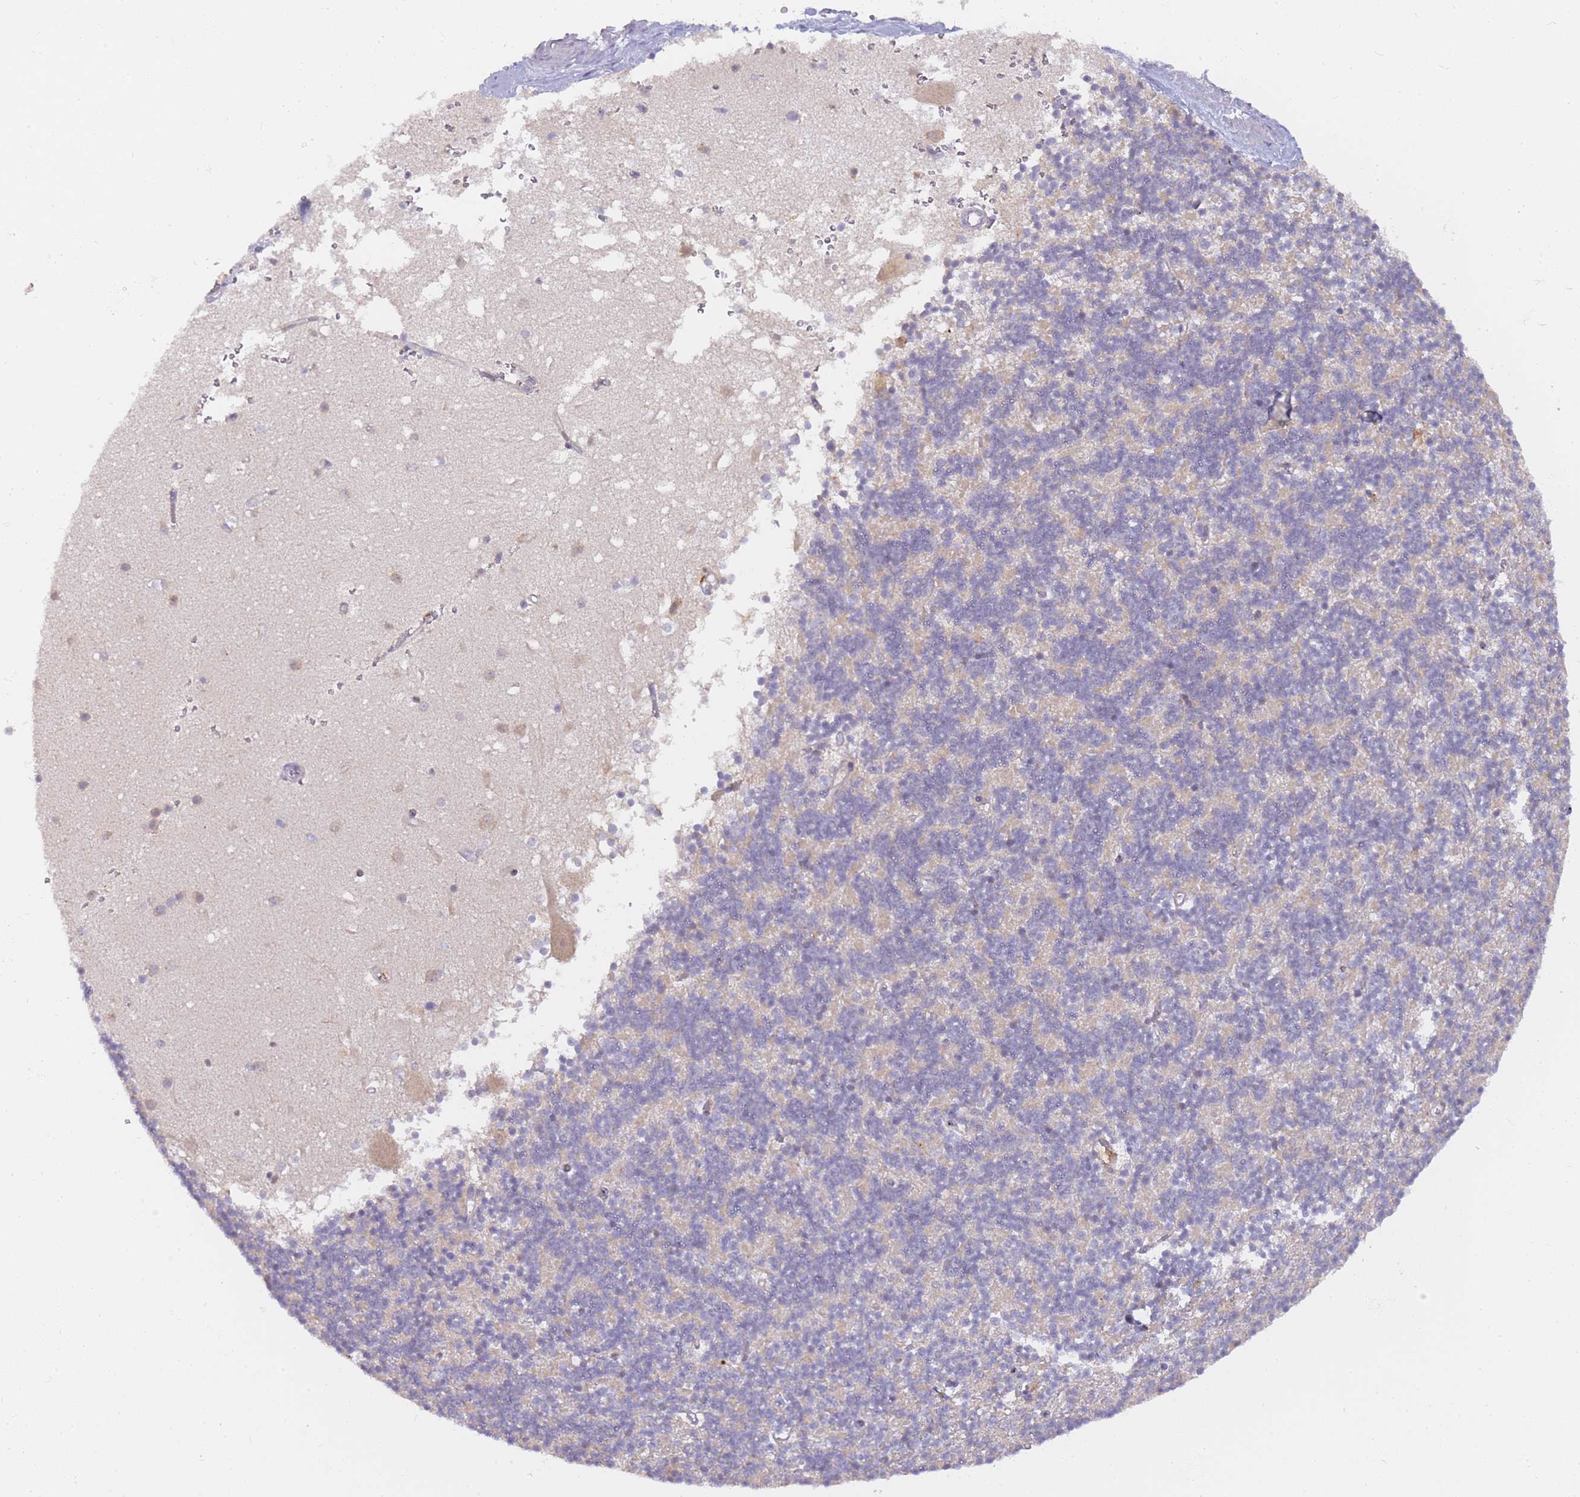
{"staining": {"intensity": "negative", "quantity": "none", "location": "none"}, "tissue": "cerebellum", "cell_type": "Cells in granular layer", "image_type": "normal", "snomed": [{"axis": "morphology", "description": "Normal tissue, NOS"}, {"axis": "topography", "description": "Cerebellum"}], "caption": "Protein analysis of unremarkable cerebellum exhibits no significant staining in cells in granular layer.", "gene": "ZNF577", "patient": {"sex": "male", "age": 54}}